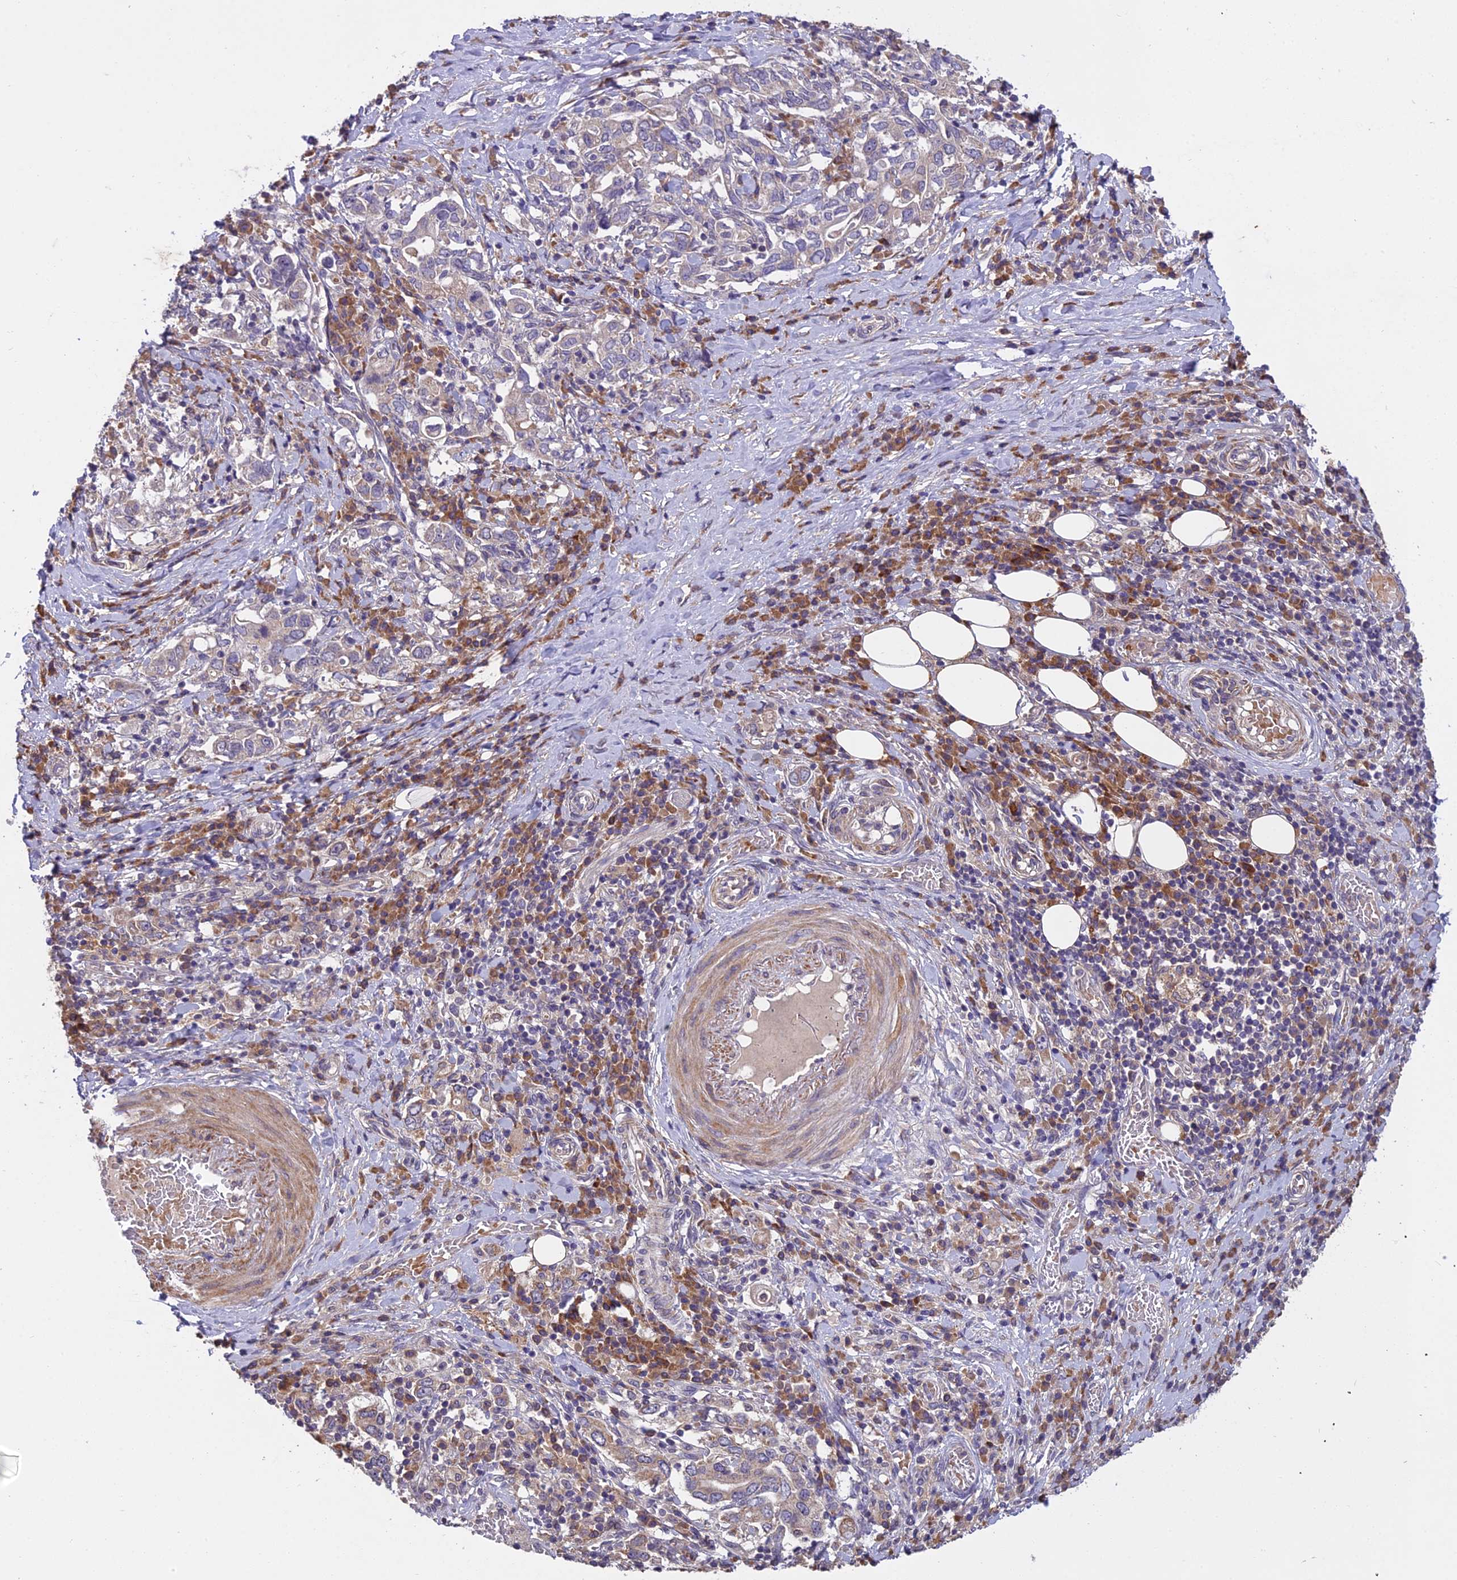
{"staining": {"intensity": "weak", "quantity": "<25%", "location": "cytoplasmic/membranous"}, "tissue": "stomach cancer", "cell_type": "Tumor cells", "image_type": "cancer", "snomed": [{"axis": "morphology", "description": "Adenocarcinoma, NOS"}, {"axis": "topography", "description": "Stomach, upper"}, {"axis": "topography", "description": "Stomach"}], "caption": "IHC image of neoplastic tissue: stomach cancer stained with DAB reveals no significant protein staining in tumor cells.", "gene": "CENPL", "patient": {"sex": "male", "age": 62}}